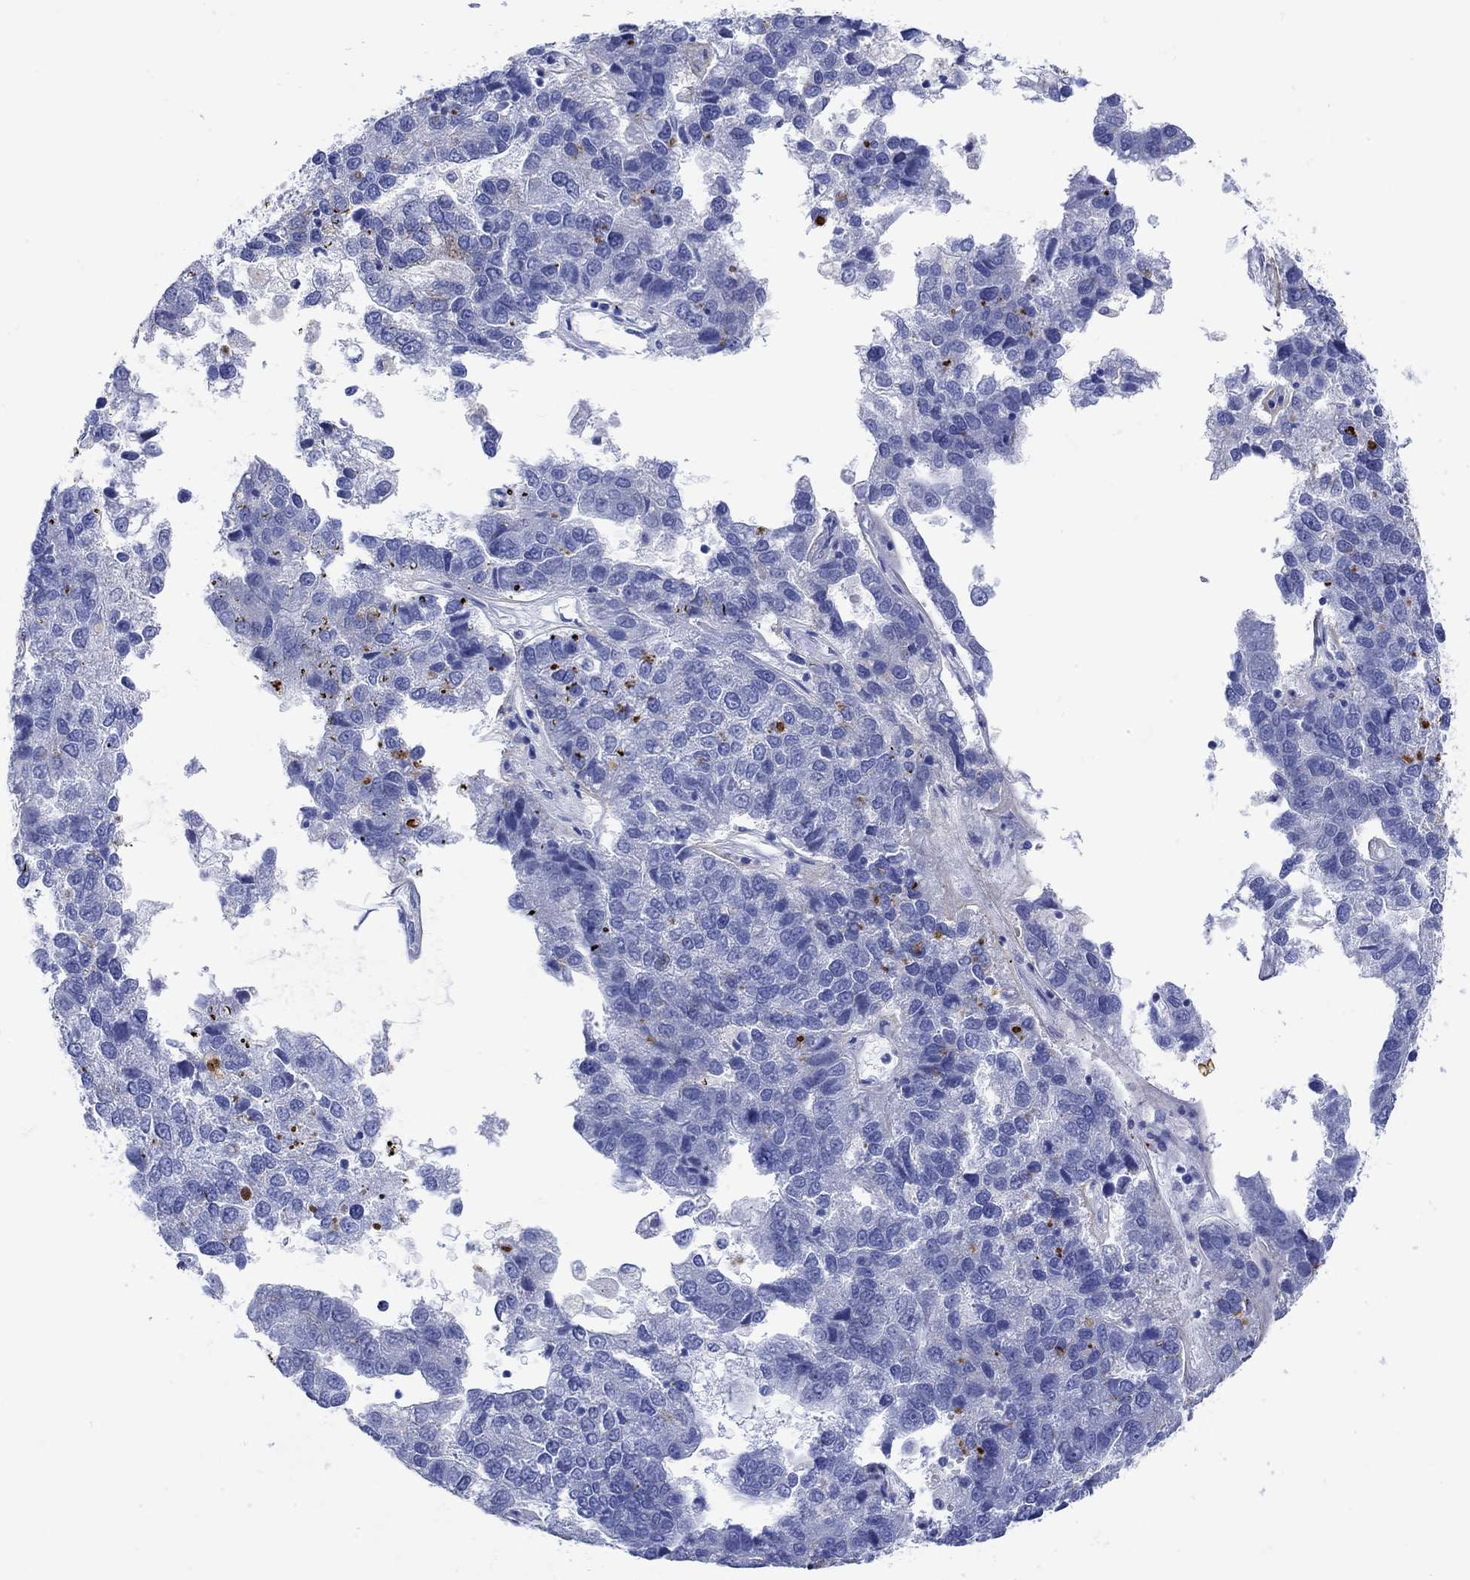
{"staining": {"intensity": "negative", "quantity": "none", "location": "none"}, "tissue": "pancreatic cancer", "cell_type": "Tumor cells", "image_type": "cancer", "snomed": [{"axis": "morphology", "description": "Adenocarcinoma, NOS"}, {"axis": "topography", "description": "Pancreas"}], "caption": "Immunohistochemistry (IHC) of human pancreatic cancer (adenocarcinoma) reveals no expression in tumor cells.", "gene": "ANKMY1", "patient": {"sex": "female", "age": 61}}